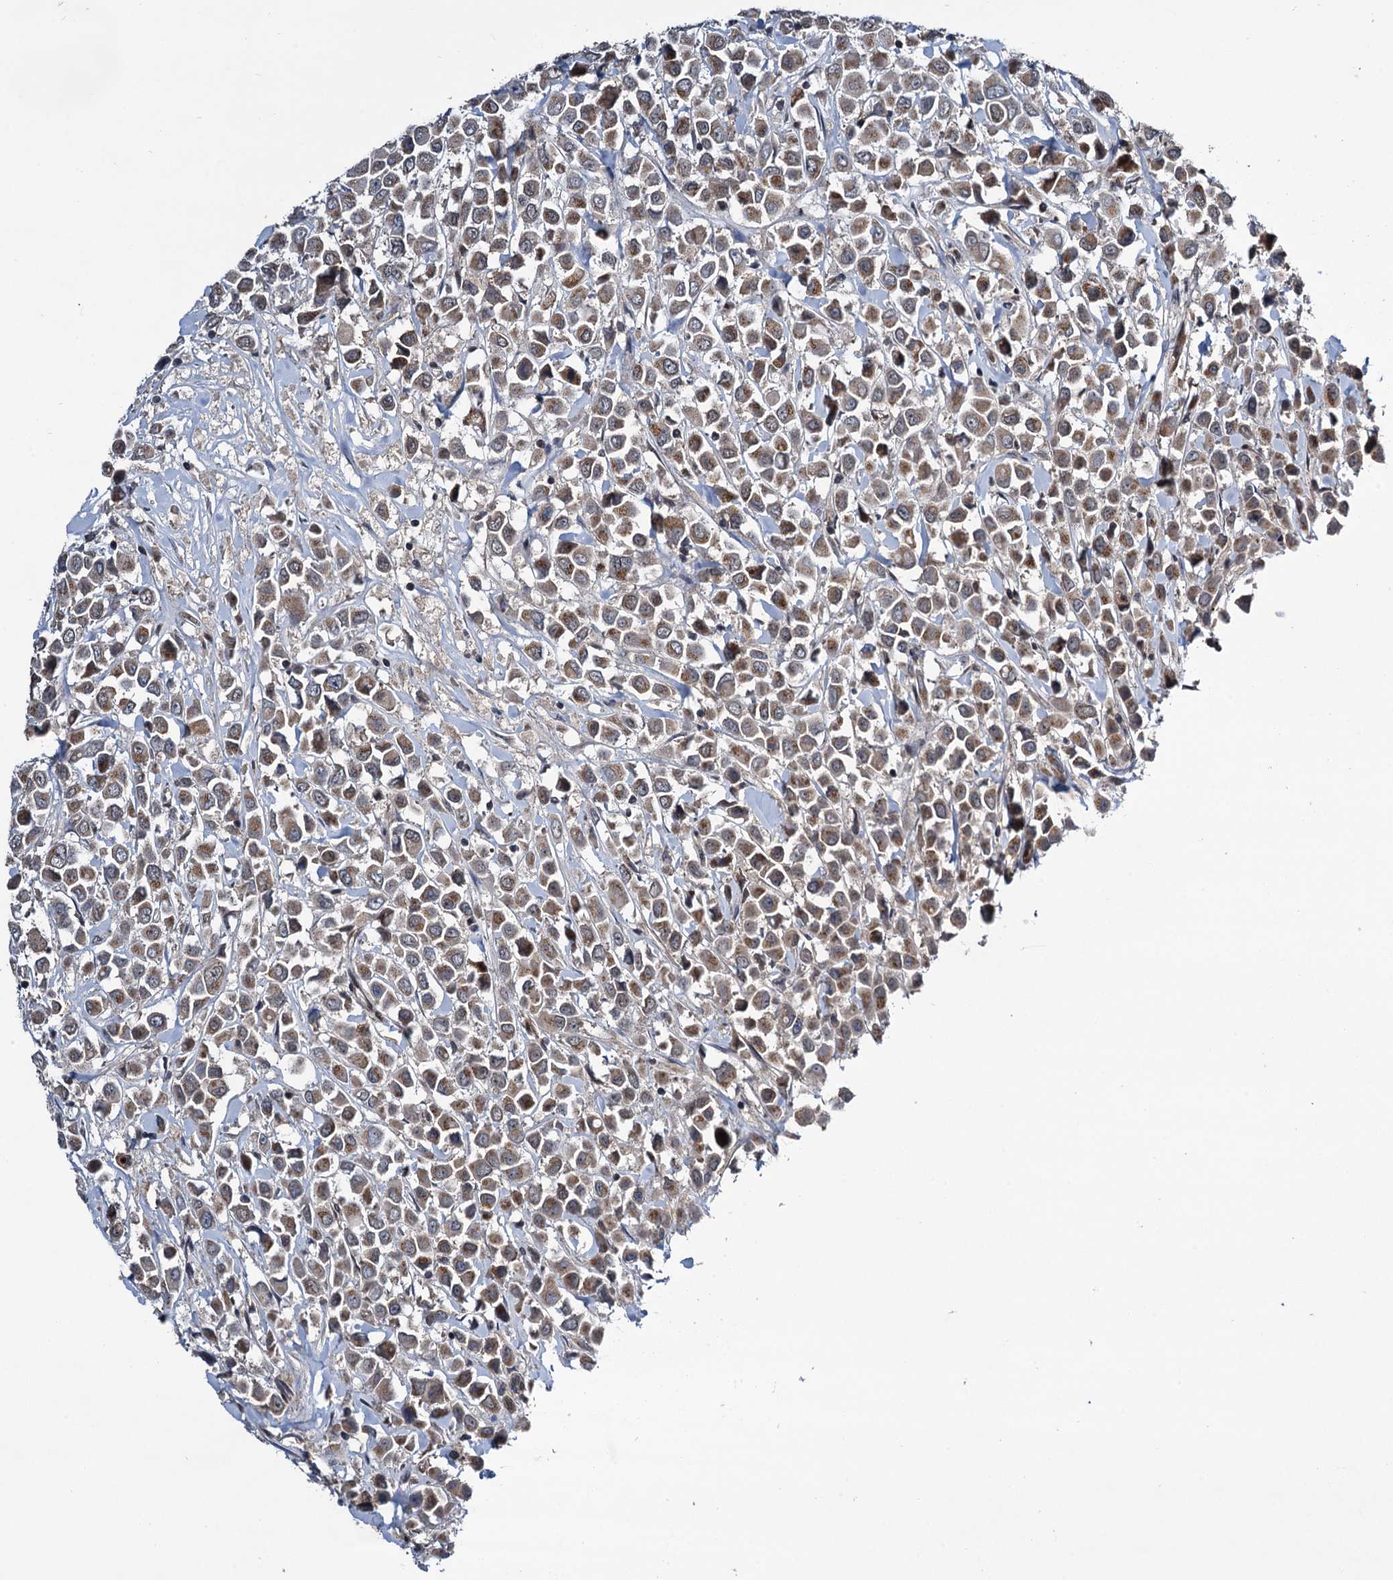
{"staining": {"intensity": "moderate", "quantity": ">75%", "location": "cytoplasmic/membranous"}, "tissue": "breast cancer", "cell_type": "Tumor cells", "image_type": "cancer", "snomed": [{"axis": "morphology", "description": "Duct carcinoma"}, {"axis": "topography", "description": "Breast"}], "caption": "The histopathology image reveals staining of breast cancer, revealing moderate cytoplasmic/membranous protein expression (brown color) within tumor cells.", "gene": "ARHGAP42", "patient": {"sex": "female", "age": 61}}